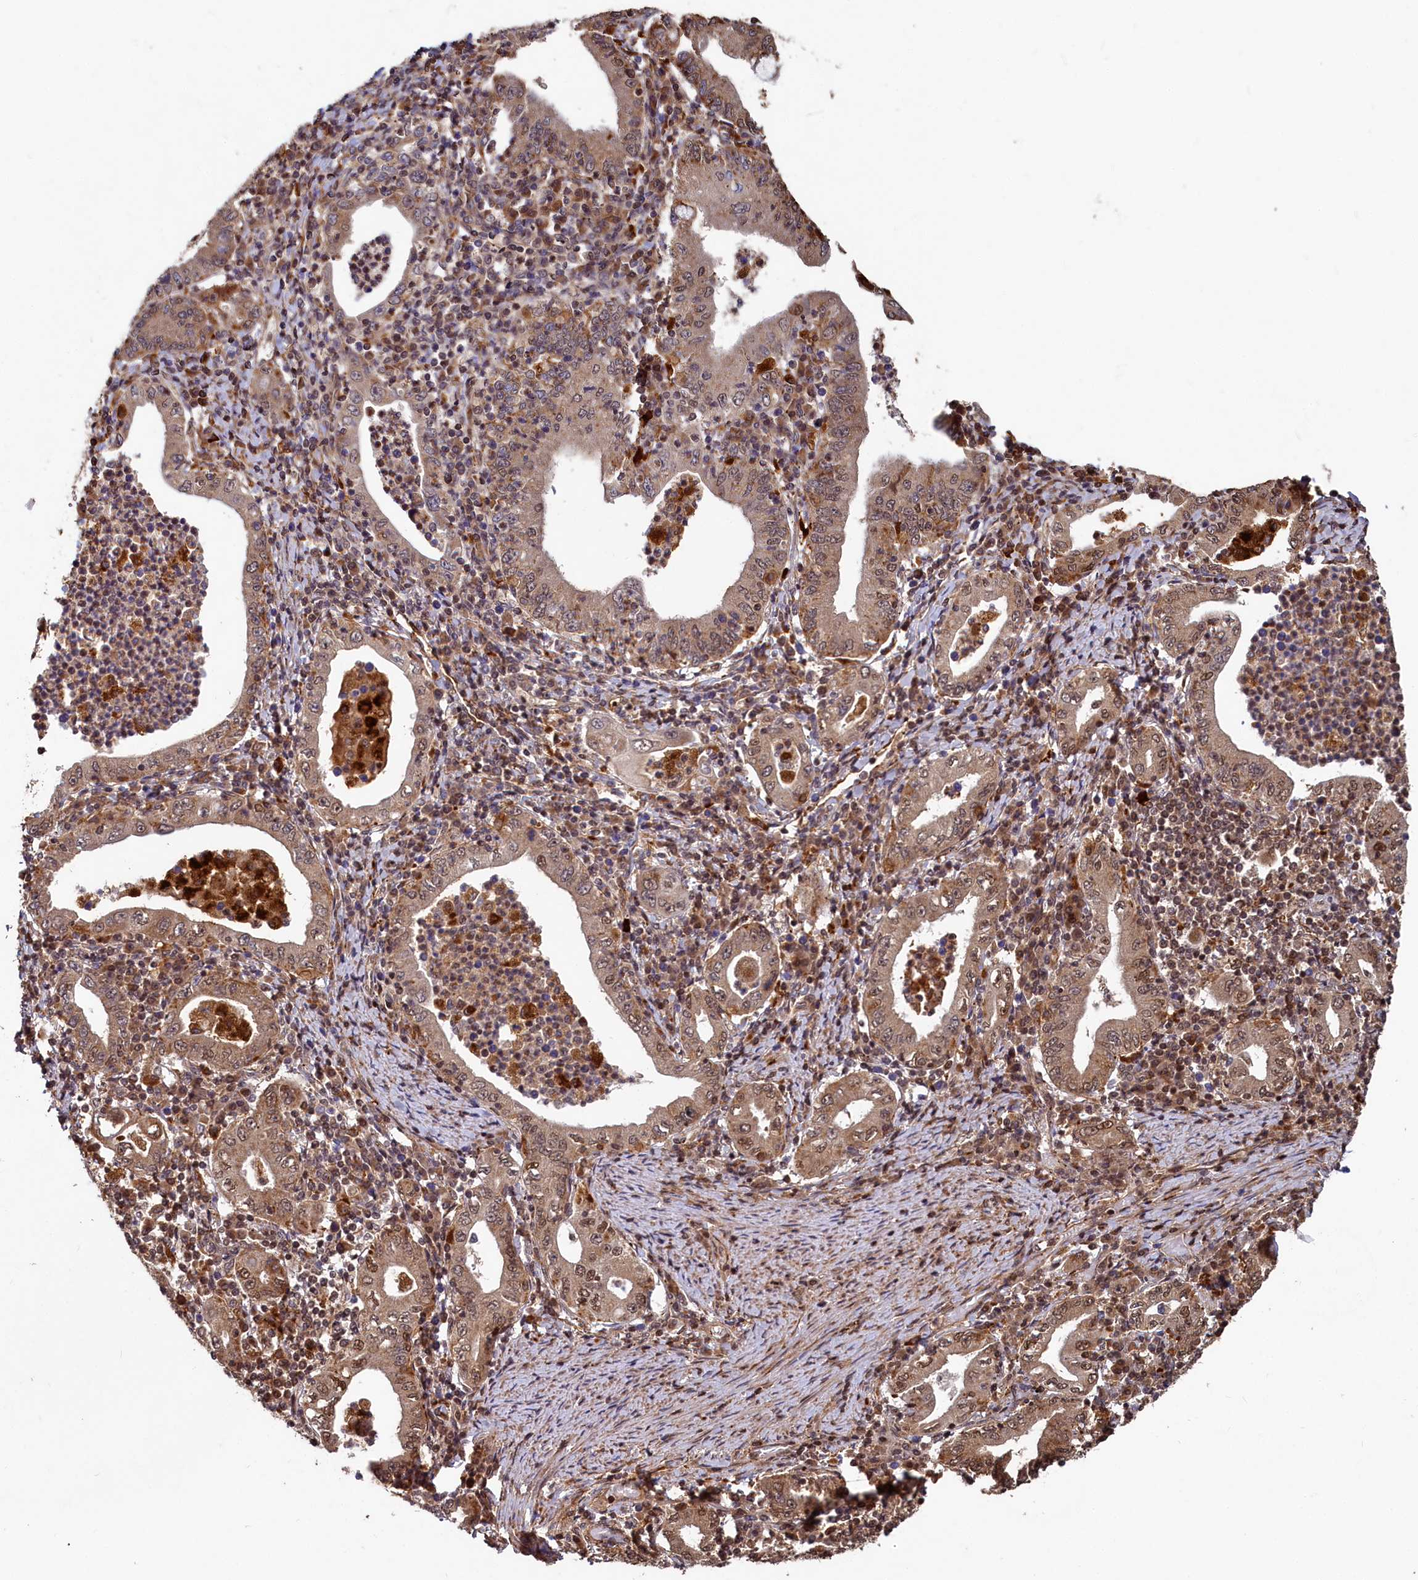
{"staining": {"intensity": "moderate", "quantity": ">75%", "location": "cytoplasmic/membranous,nuclear"}, "tissue": "stomach cancer", "cell_type": "Tumor cells", "image_type": "cancer", "snomed": [{"axis": "morphology", "description": "Normal tissue, NOS"}, {"axis": "morphology", "description": "Adenocarcinoma, NOS"}, {"axis": "topography", "description": "Esophagus"}, {"axis": "topography", "description": "Stomach, upper"}, {"axis": "topography", "description": "Peripheral nerve tissue"}], "caption": "Human adenocarcinoma (stomach) stained with a protein marker exhibits moderate staining in tumor cells.", "gene": "TRIM23", "patient": {"sex": "male", "age": 62}}